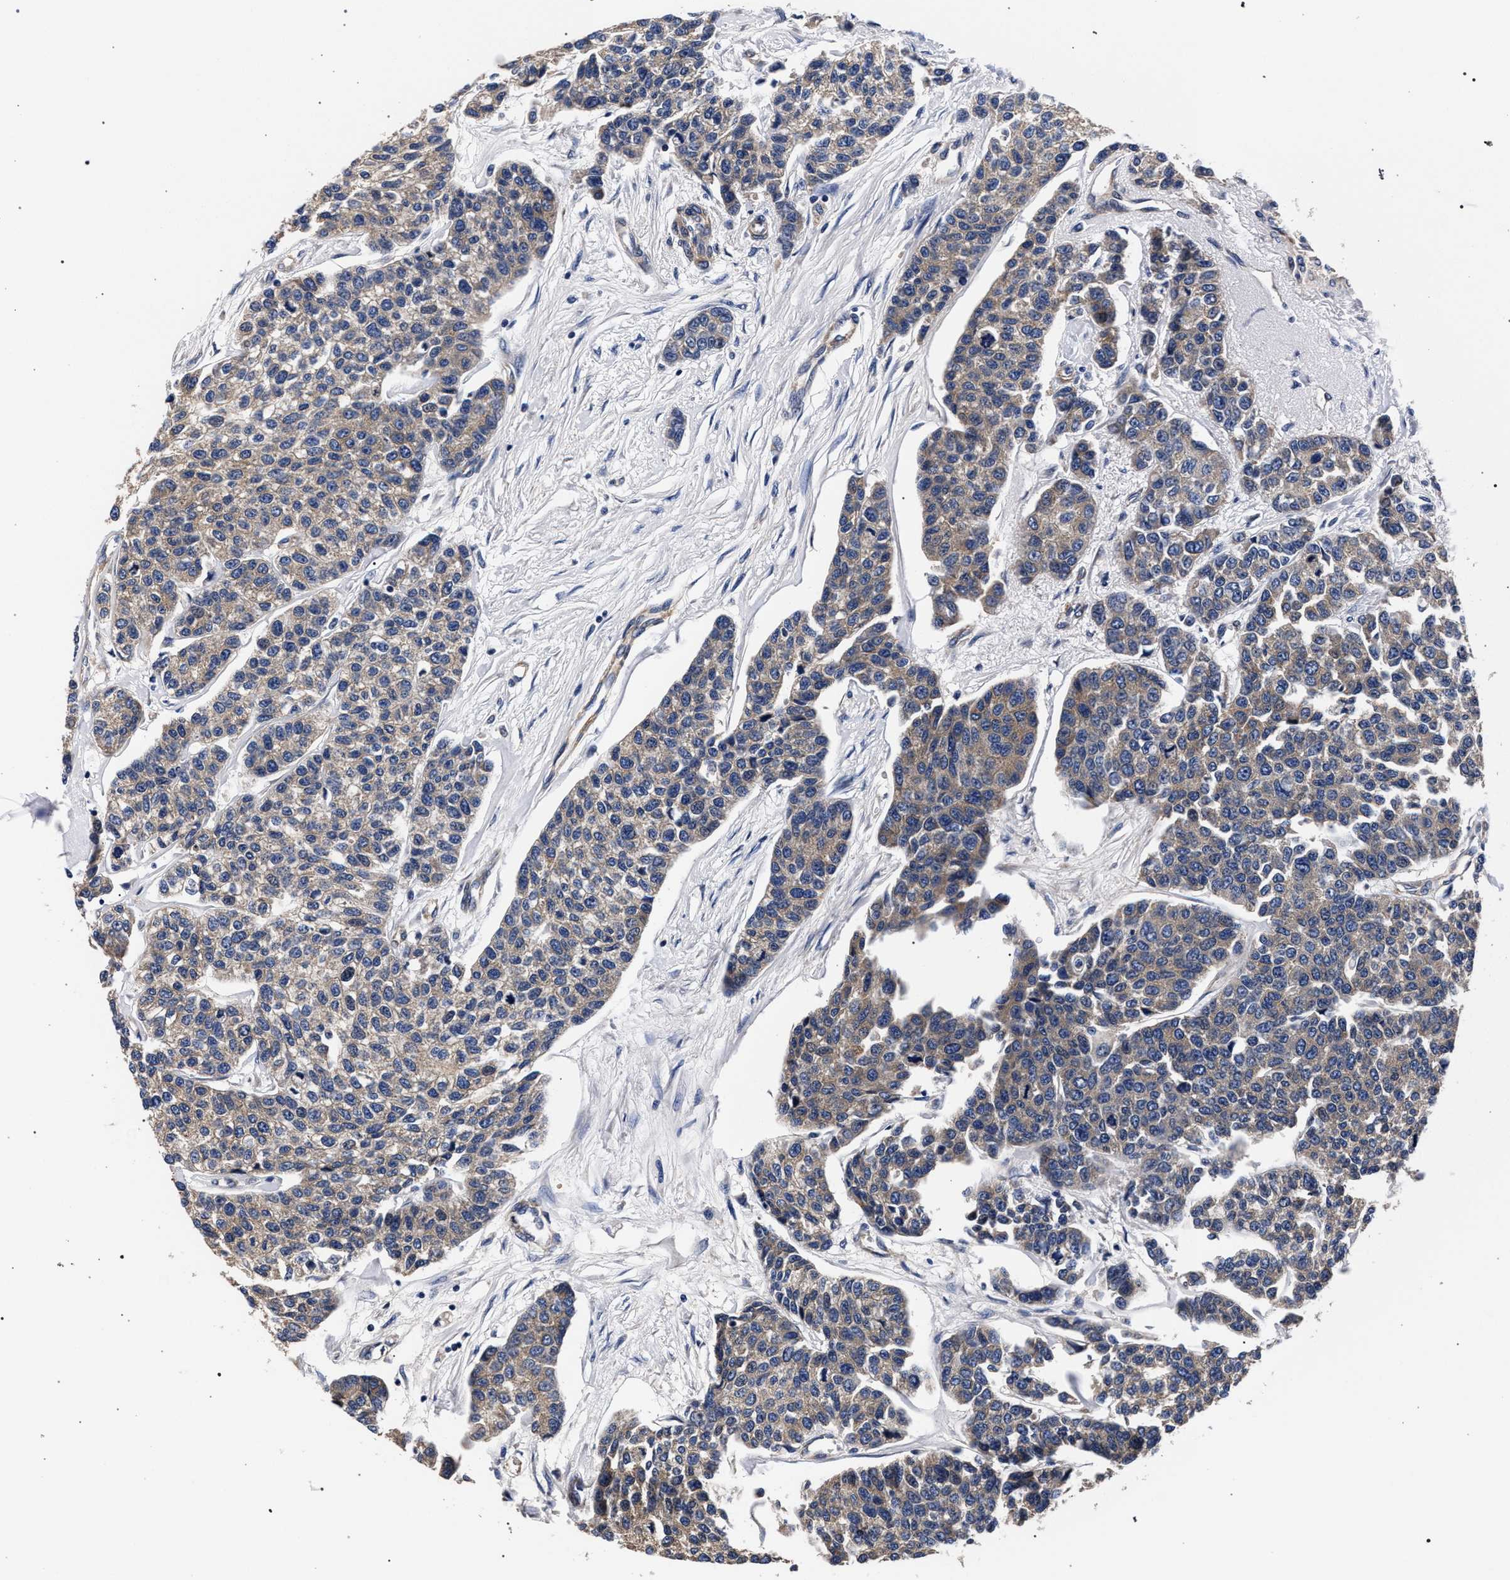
{"staining": {"intensity": "weak", "quantity": ">75%", "location": "cytoplasmic/membranous"}, "tissue": "breast cancer", "cell_type": "Tumor cells", "image_type": "cancer", "snomed": [{"axis": "morphology", "description": "Duct carcinoma"}, {"axis": "topography", "description": "Breast"}], "caption": "Immunohistochemical staining of breast invasive ductal carcinoma shows weak cytoplasmic/membranous protein staining in approximately >75% of tumor cells.", "gene": "CFAP95", "patient": {"sex": "female", "age": 51}}